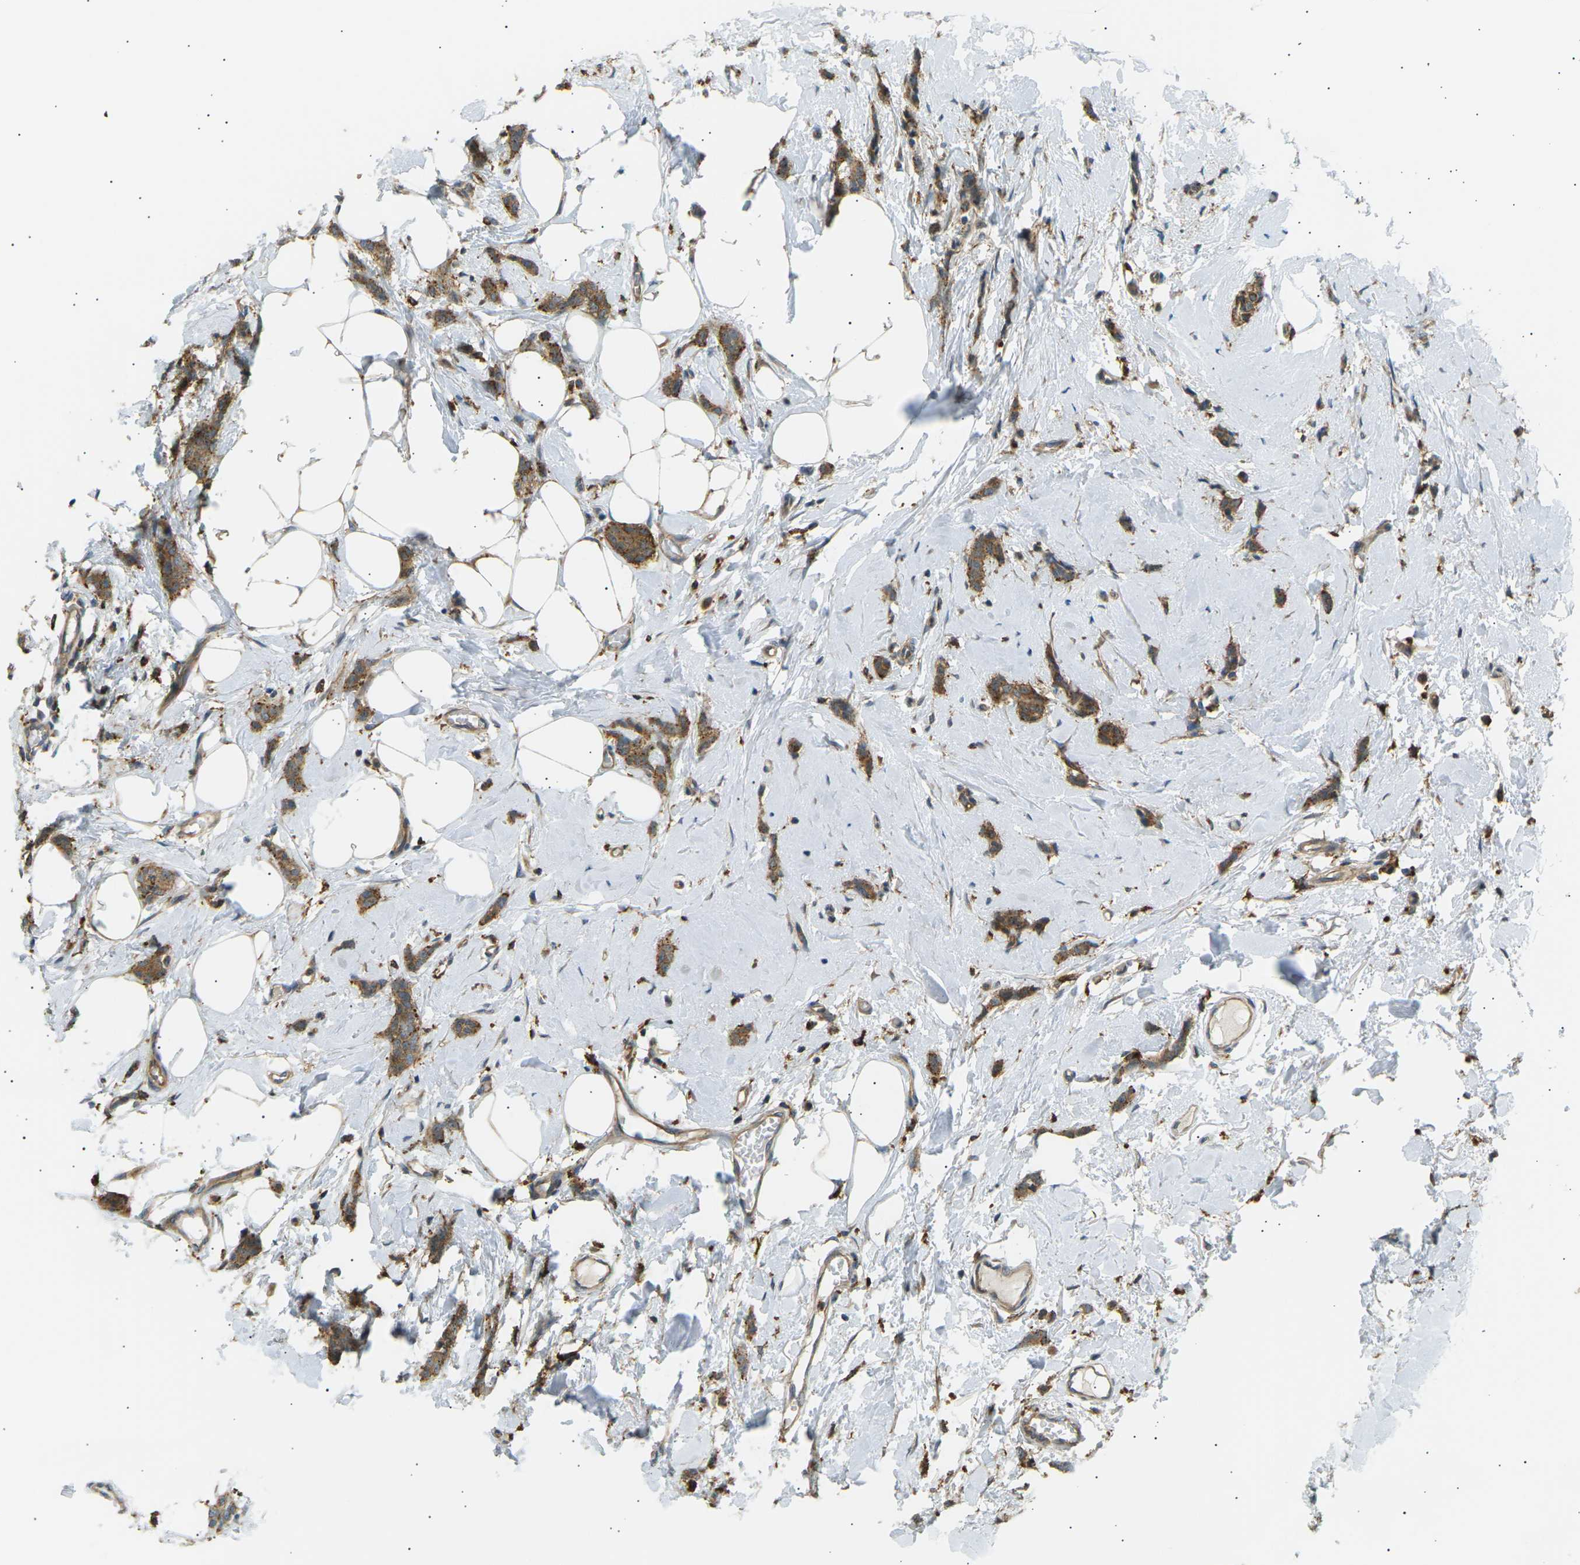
{"staining": {"intensity": "moderate", "quantity": ">75%", "location": "cytoplasmic/membranous"}, "tissue": "breast cancer", "cell_type": "Tumor cells", "image_type": "cancer", "snomed": [{"axis": "morphology", "description": "Lobular carcinoma"}, {"axis": "topography", "description": "Skin"}, {"axis": "topography", "description": "Breast"}], "caption": "Breast lobular carcinoma tissue demonstrates moderate cytoplasmic/membranous staining in about >75% of tumor cells, visualized by immunohistochemistry.", "gene": "CDK17", "patient": {"sex": "female", "age": 46}}